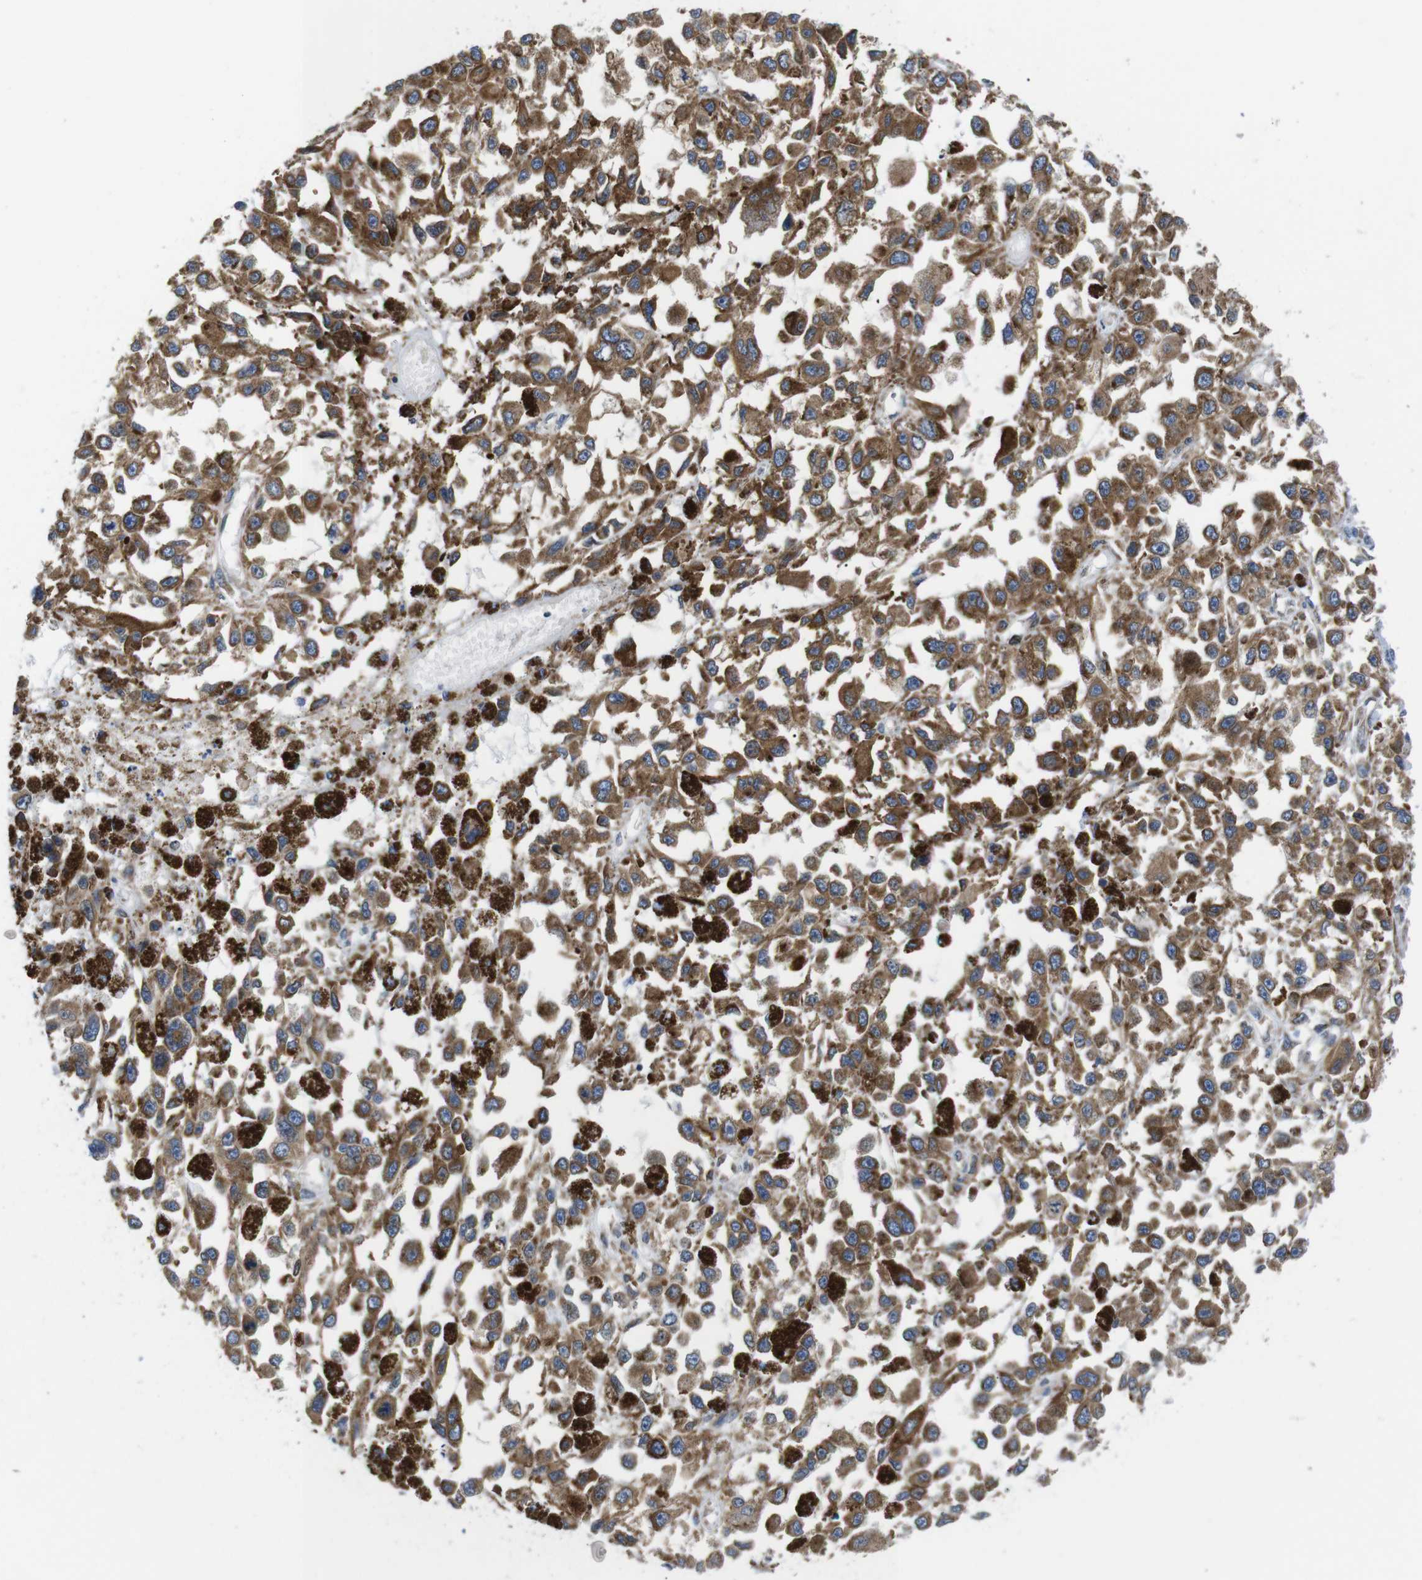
{"staining": {"intensity": "moderate", "quantity": ">75%", "location": "cytoplasmic/membranous"}, "tissue": "melanoma", "cell_type": "Tumor cells", "image_type": "cancer", "snomed": [{"axis": "morphology", "description": "Malignant melanoma, Metastatic site"}, {"axis": "topography", "description": "Lymph node"}], "caption": "Immunohistochemical staining of malignant melanoma (metastatic site) displays medium levels of moderate cytoplasmic/membranous protein positivity in approximately >75% of tumor cells. The protein is stained brown, and the nuclei are stained in blue (DAB (3,3'-diaminobenzidine) IHC with brightfield microscopy, high magnification).", "gene": "HACD3", "patient": {"sex": "male", "age": 59}}